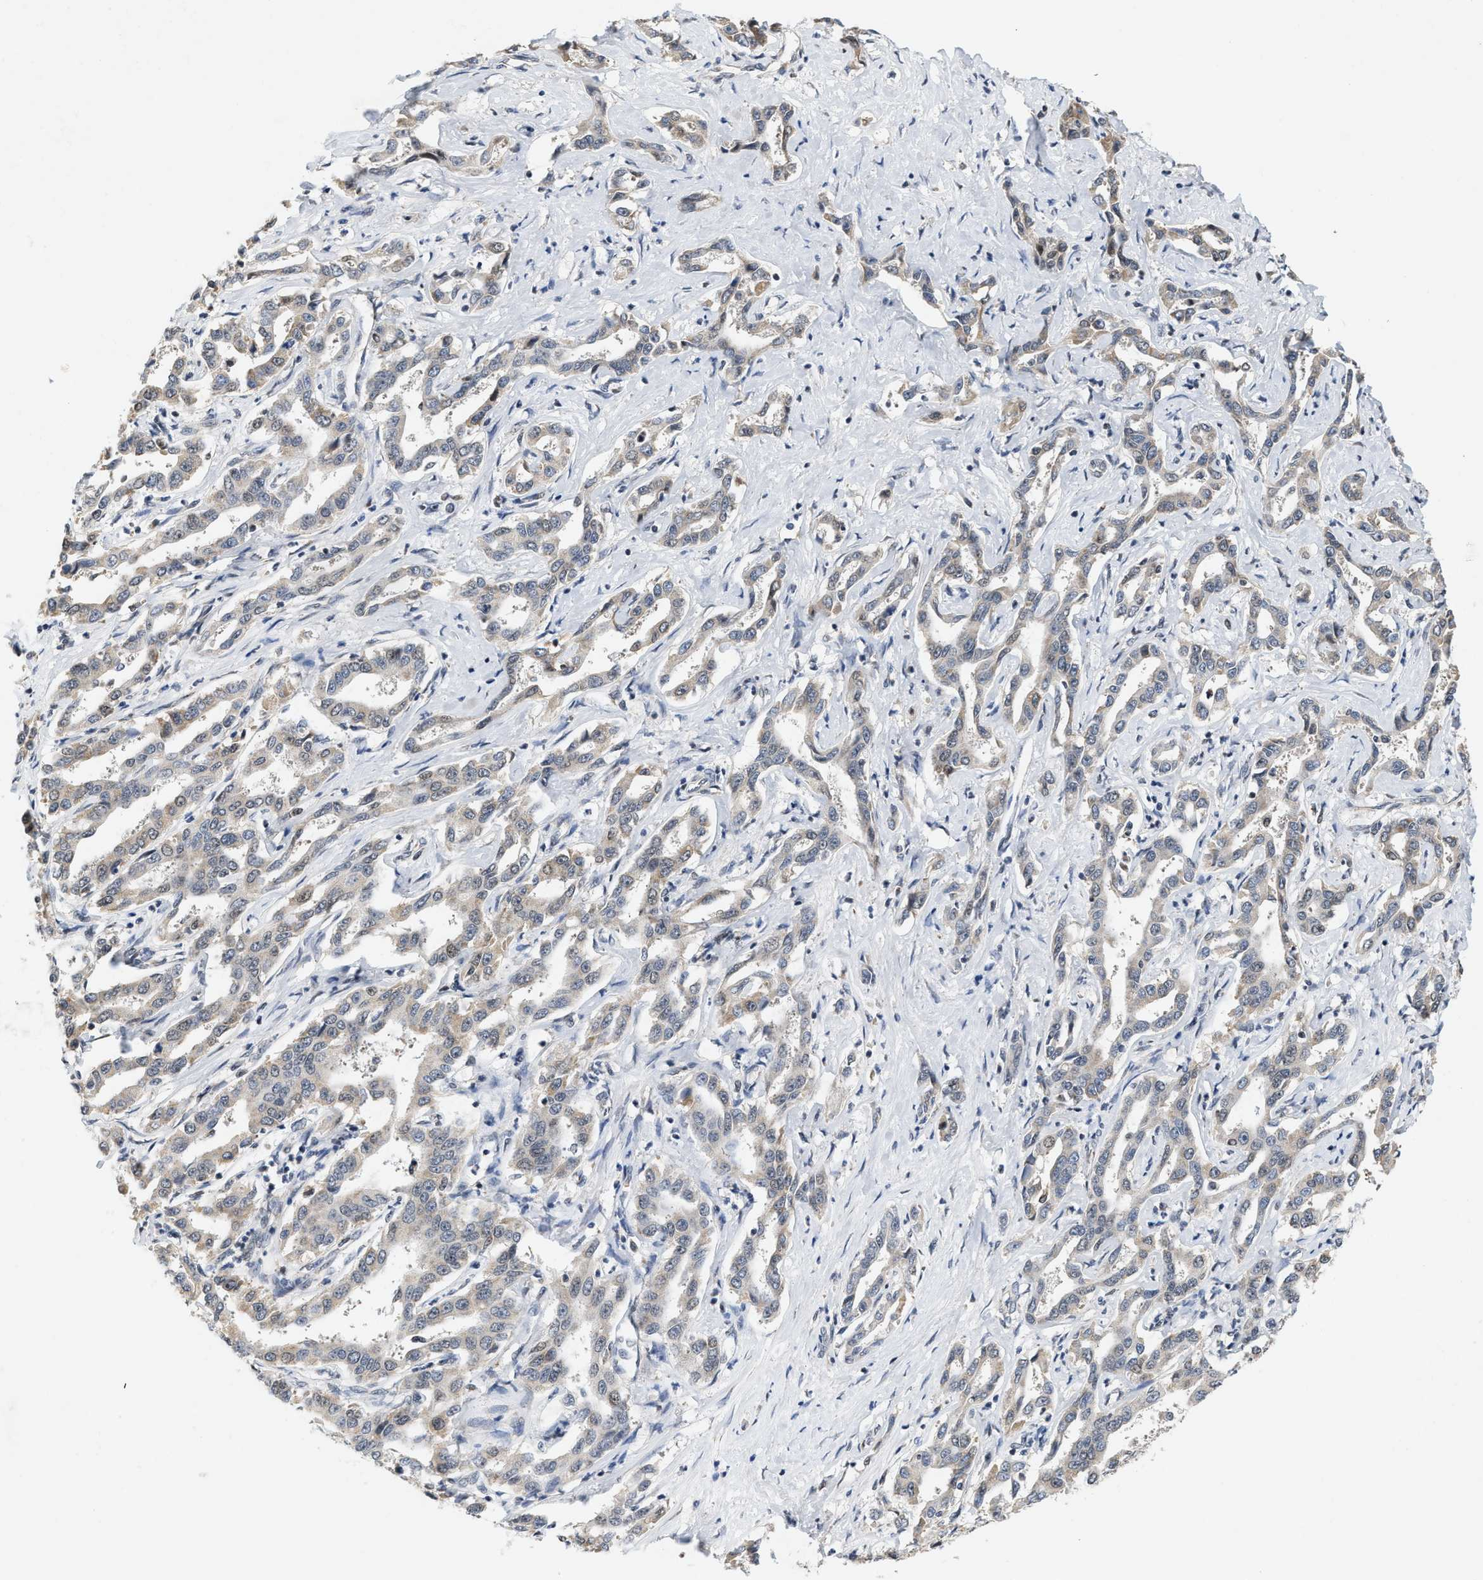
{"staining": {"intensity": "weak", "quantity": "<25%", "location": "cytoplasmic/membranous"}, "tissue": "liver cancer", "cell_type": "Tumor cells", "image_type": "cancer", "snomed": [{"axis": "morphology", "description": "Cholangiocarcinoma"}, {"axis": "topography", "description": "Liver"}], "caption": "Tumor cells show no significant protein staining in liver cancer (cholangiocarcinoma).", "gene": "GIGYF1", "patient": {"sex": "male", "age": 59}}